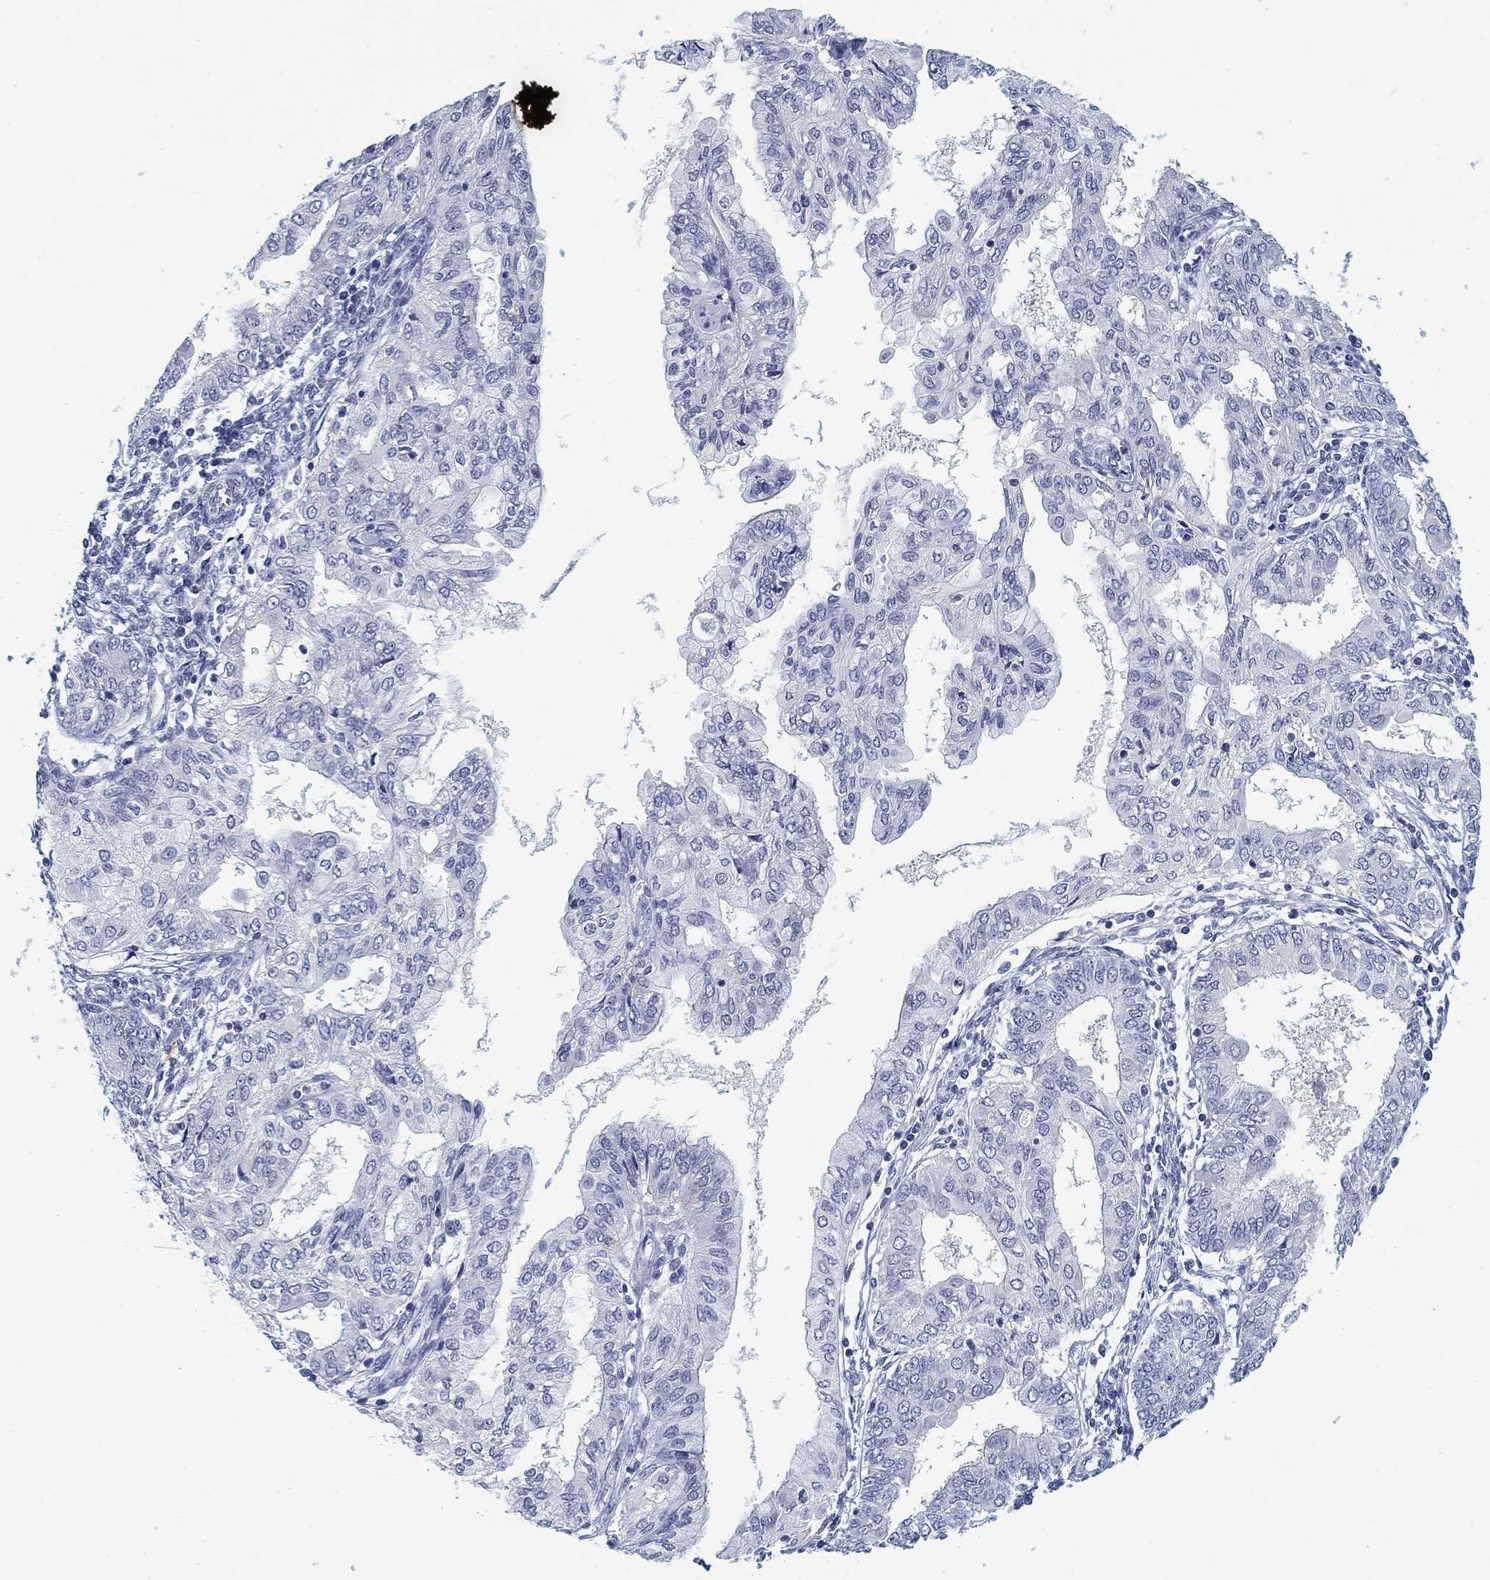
{"staining": {"intensity": "negative", "quantity": "none", "location": "none"}, "tissue": "endometrial cancer", "cell_type": "Tumor cells", "image_type": "cancer", "snomed": [{"axis": "morphology", "description": "Adenocarcinoma, NOS"}, {"axis": "topography", "description": "Endometrium"}], "caption": "Immunohistochemistry (IHC) of endometrial cancer (adenocarcinoma) reveals no staining in tumor cells.", "gene": "SLC2A5", "patient": {"sex": "female", "age": 68}}